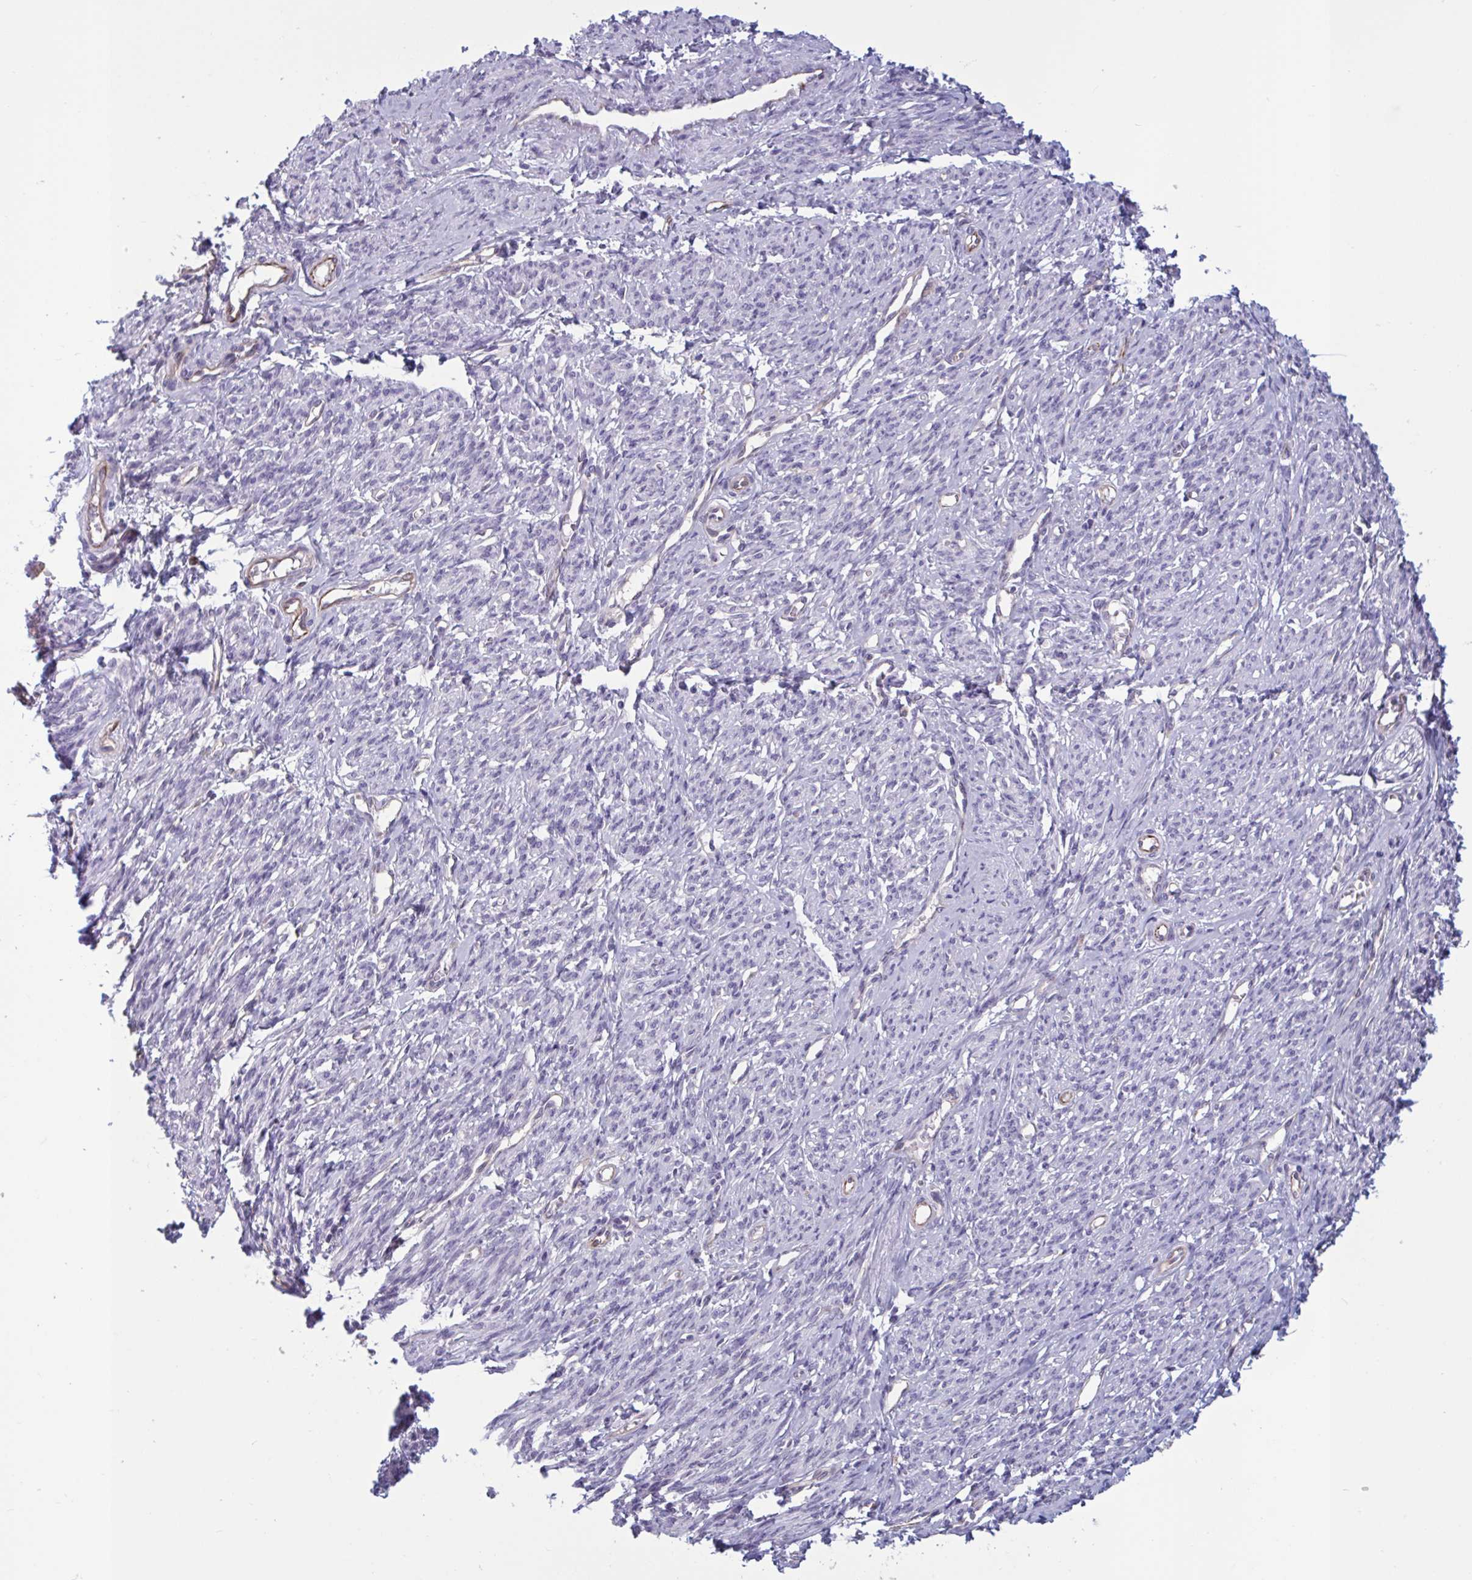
{"staining": {"intensity": "negative", "quantity": "none", "location": "none"}, "tissue": "smooth muscle", "cell_type": "Smooth muscle cells", "image_type": "normal", "snomed": [{"axis": "morphology", "description": "Normal tissue, NOS"}, {"axis": "topography", "description": "Smooth muscle"}], "caption": "DAB (3,3'-diaminobenzidine) immunohistochemical staining of normal smooth muscle demonstrates no significant expression in smooth muscle cells.", "gene": "OR1L3", "patient": {"sex": "female", "age": 65}}